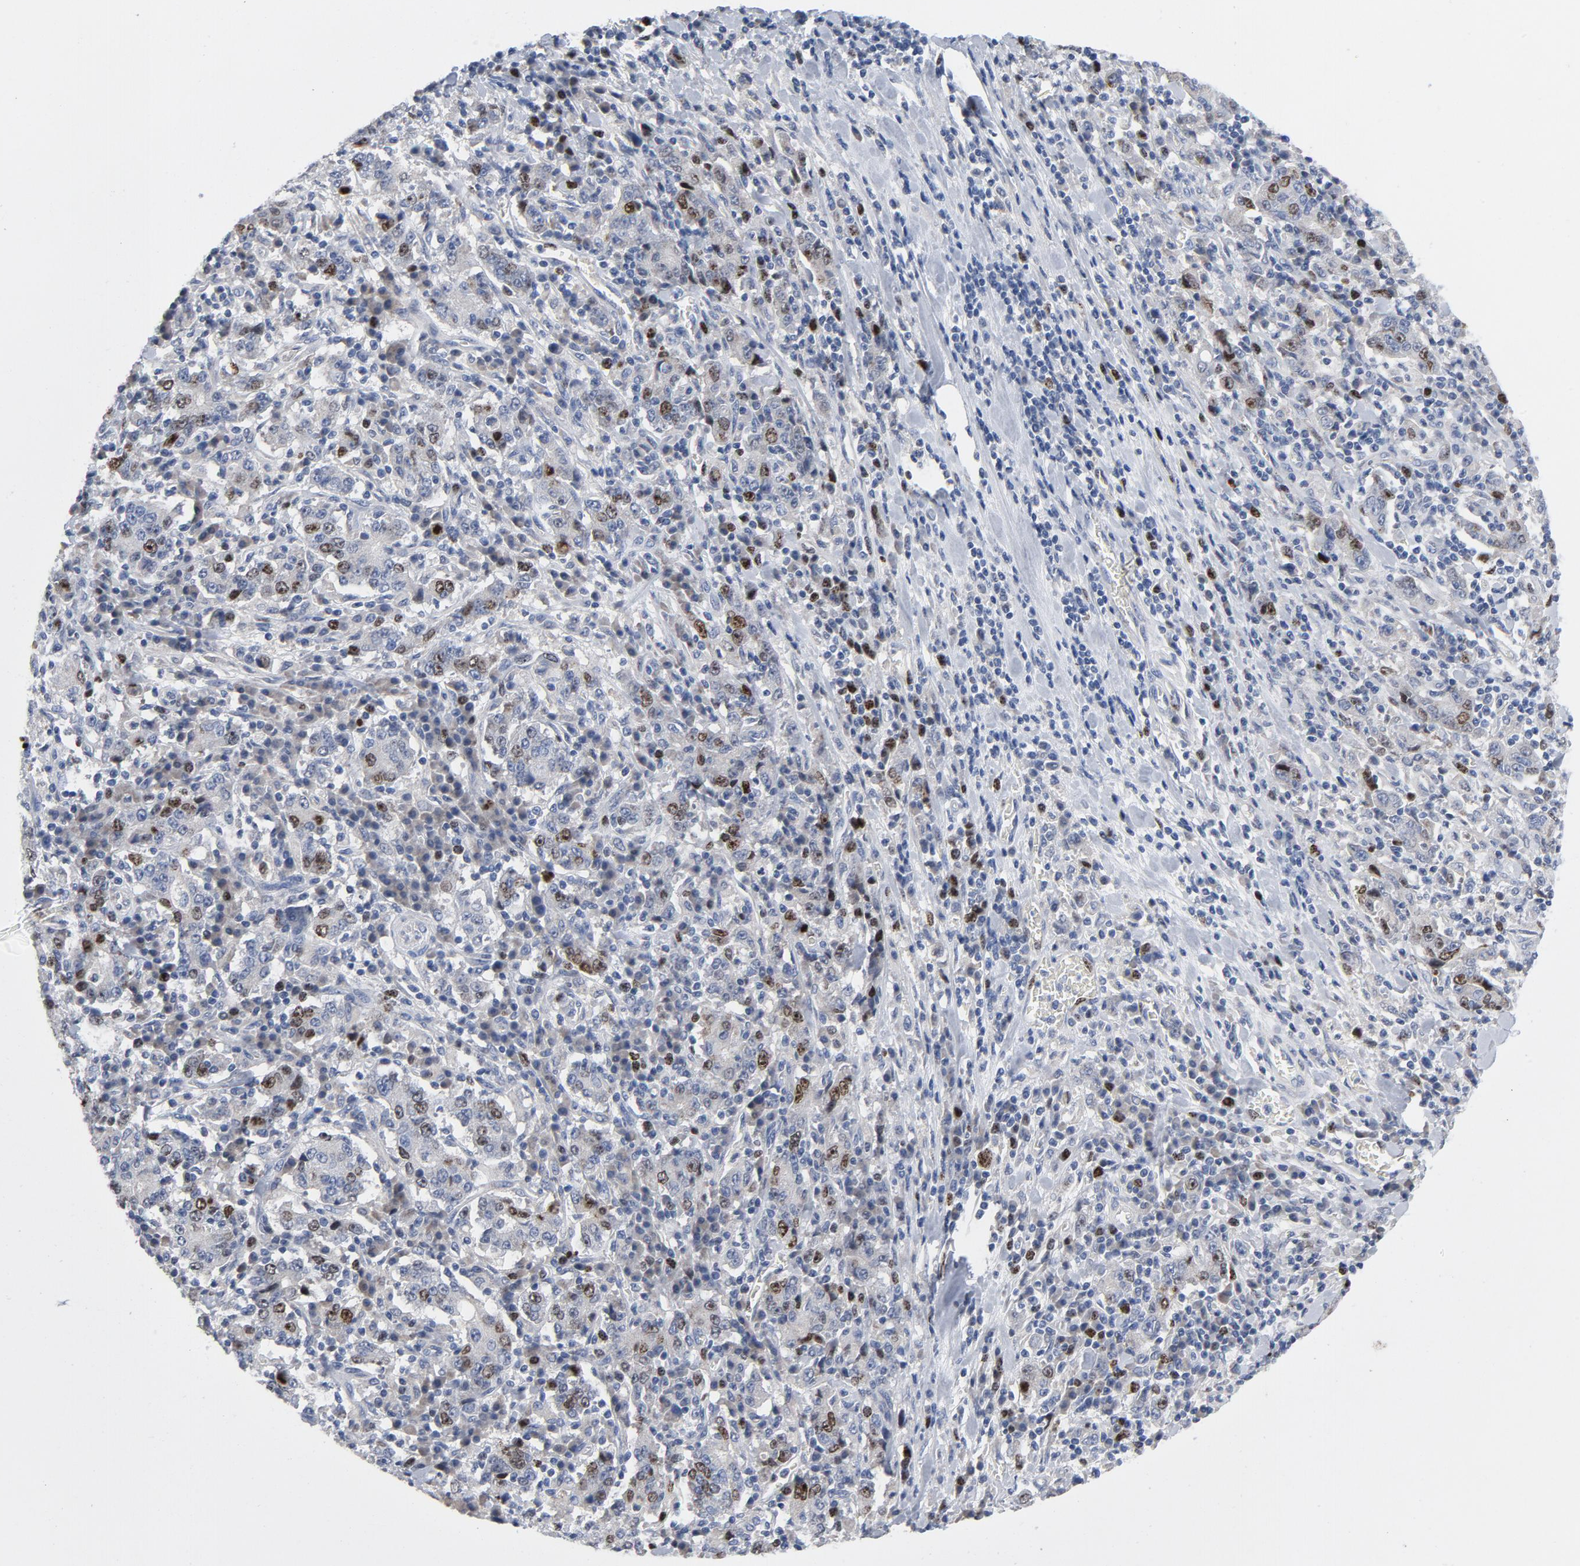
{"staining": {"intensity": "moderate", "quantity": "<25%", "location": "nuclear"}, "tissue": "stomach cancer", "cell_type": "Tumor cells", "image_type": "cancer", "snomed": [{"axis": "morphology", "description": "Normal tissue, NOS"}, {"axis": "morphology", "description": "Adenocarcinoma, NOS"}, {"axis": "topography", "description": "Stomach, upper"}, {"axis": "topography", "description": "Stomach"}], "caption": "Protein staining of stomach cancer tissue shows moderate nuclear positivity in about <25% of tumor cells.", "gene": "BIRC5", "patient": {"sex": "male", "age": 59}}